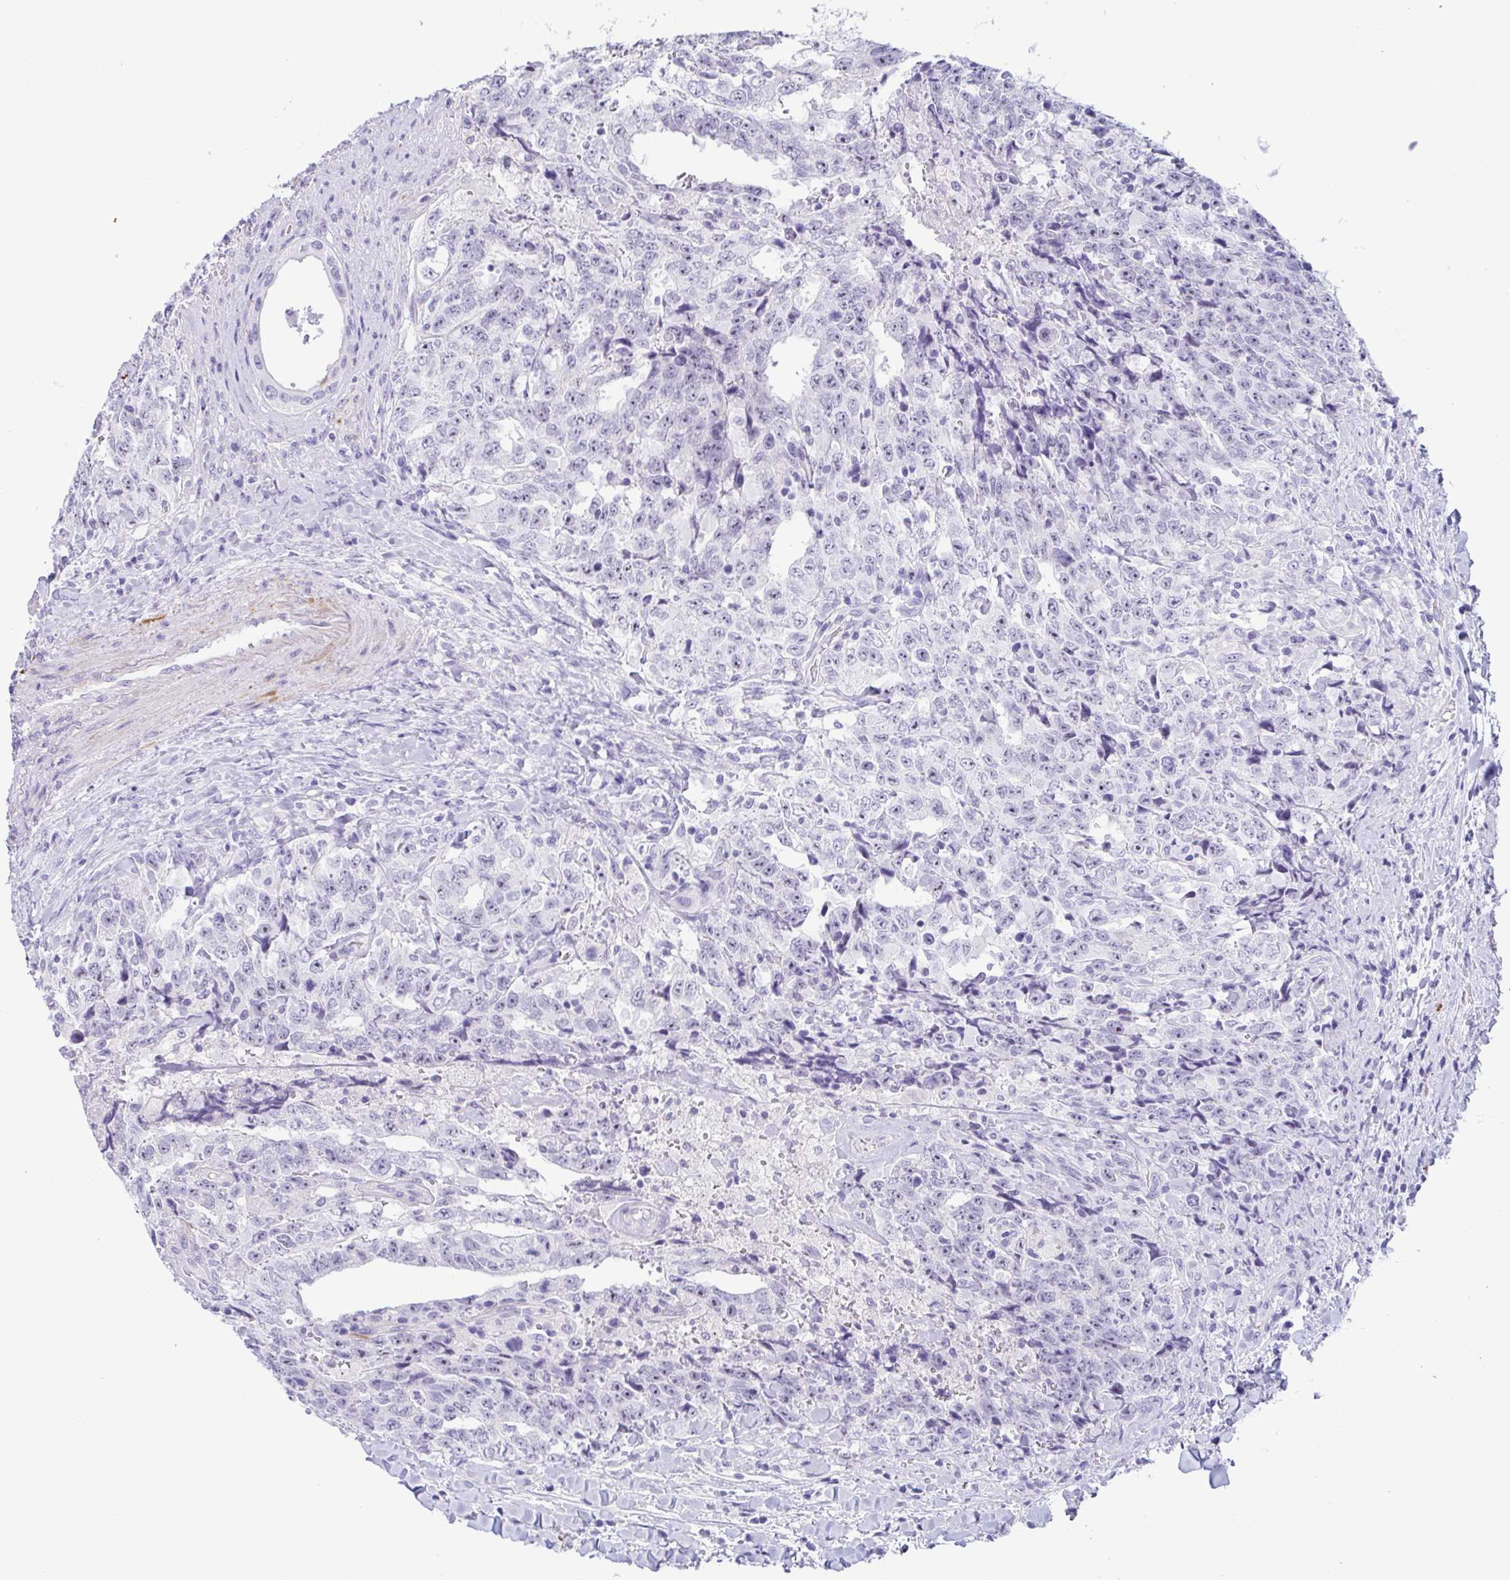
{"staining": {"intensity": "negative", "quantity": "none", "location": "none"}, "tissue": "testis cancer", "cell_type": "Tumor cells", "image_type": "cancer", "snomed": [{"axis": "morphology", "description": "Carcinoma, Embryonal, NOS"}, {"axis": "topography", "description": "Testis"}], "caption": "Protein analysis of testis cancer demonstrates no significant positivity in tumor cells. Brightfield microscopy of immunohistochemistry (IHC) stained with DAB (3,3'-diaminobenzidine) (brown) and hematoxylin (blue), captured at high magnification.", "gene": "MYL7", "patient": {"sex": "male", "age": 24}}